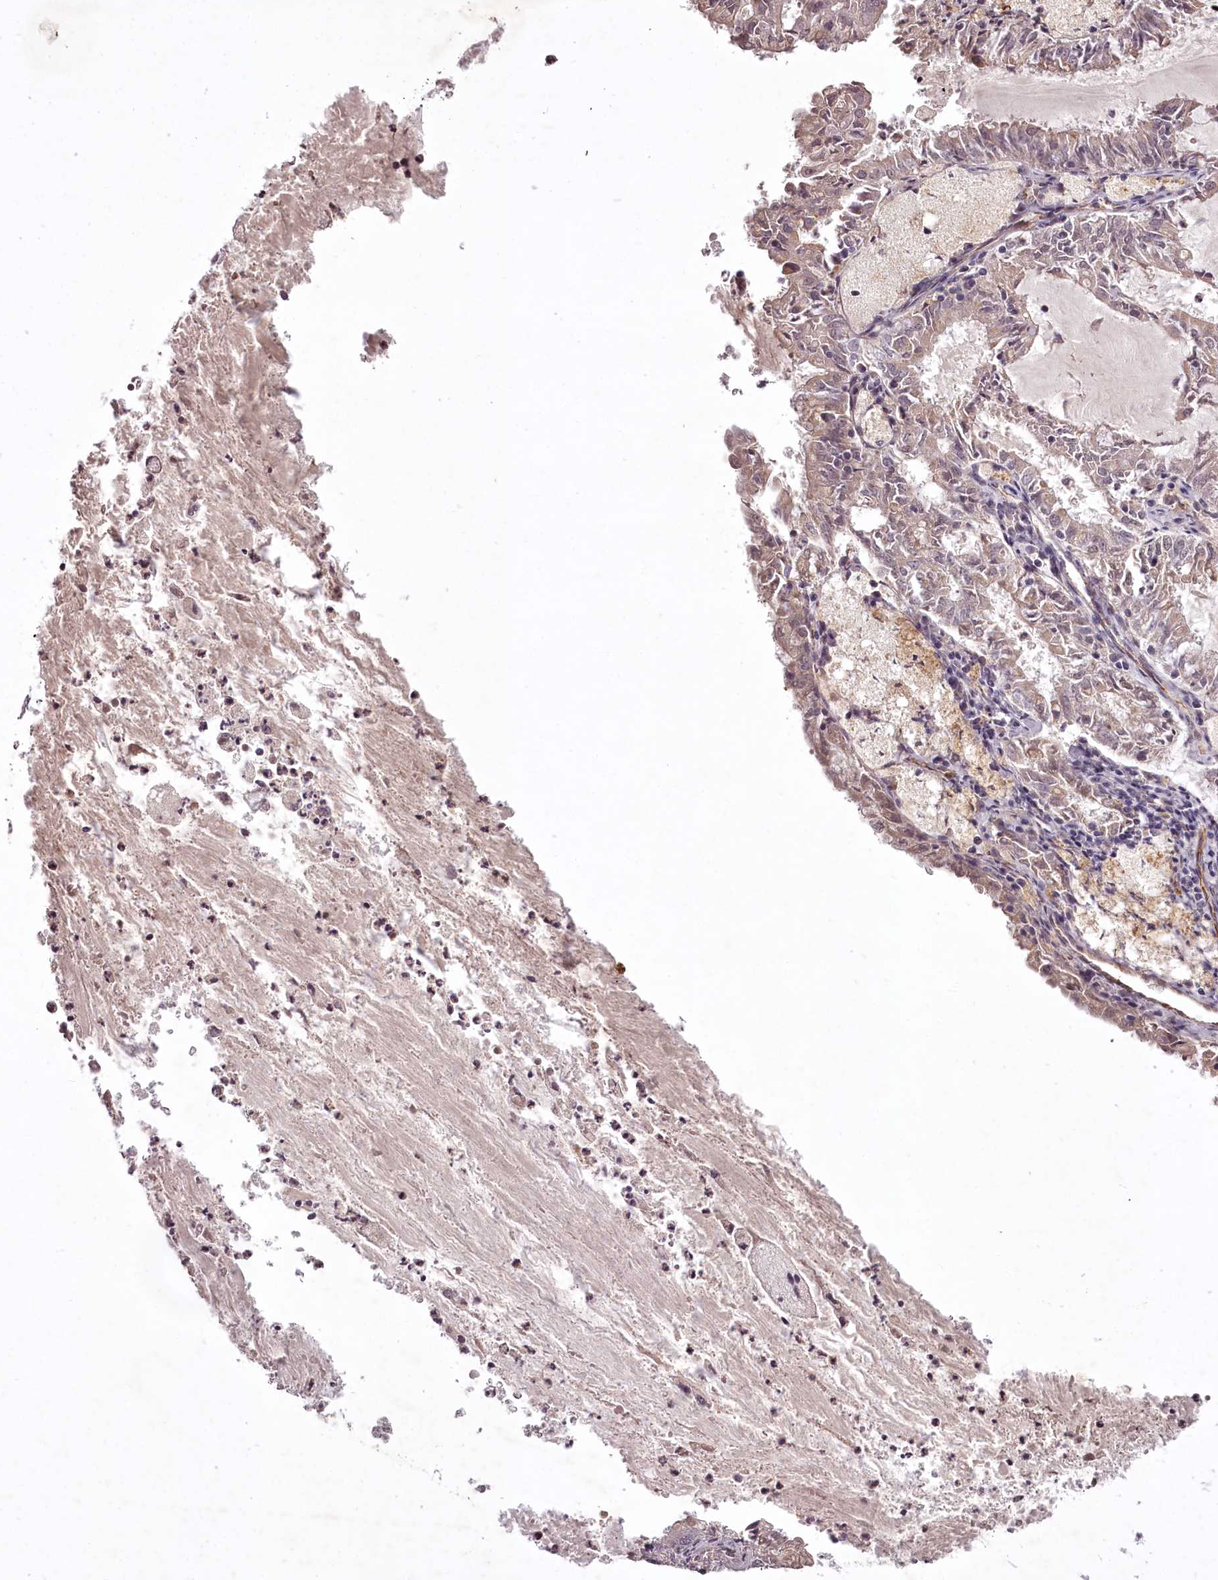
{"staining": {"intensity": "weak", "quantity": "25%-75%", "location": "cytoplasmic/membranous"}, "tissue": "endometrial cancer", "cell_type": "Tumor cells", "image_type": "cancer", "snomed": [{"axis": "morphology", "description": "Adenocarcinoma, NOS"}, {"axis": "topography", "description": "Endometrium"}], "caption": "Protein expression analysis of adenocarcinoma (endometrial) exhibits weak cytoplasmic/membranous staining in approximately 25%-75% of tumor cells. (DAB (3,3'-diaminobenzidine) IHC, brown staining for protein, blue staining for nuclei).", "gene": "RBMXL2", "patient": {"sex": "female", "age": 57}}